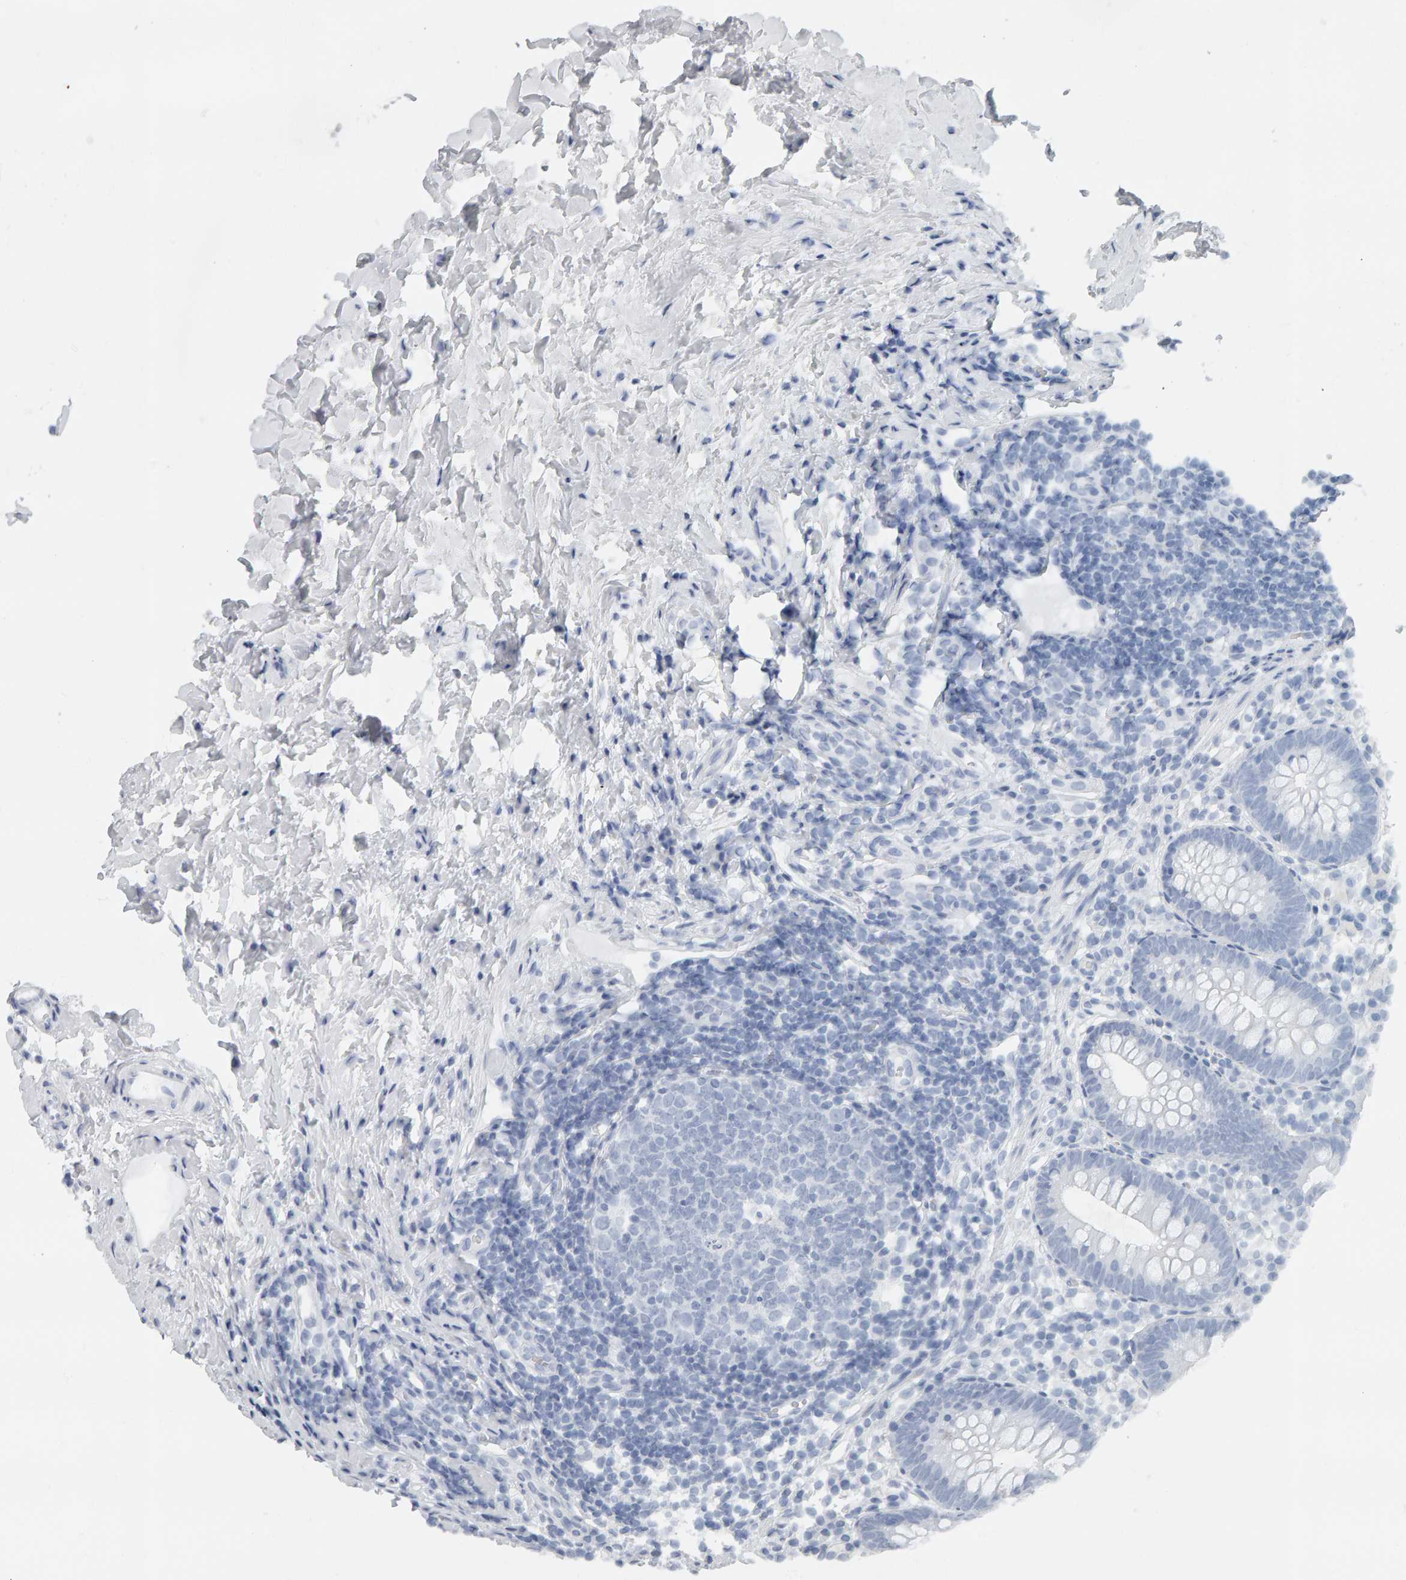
{"staining": {"intensity": "negative", "quantity": "none", "location": "none"}, "tissue": "appendix", "cell_type": "Glandular cells", "image_type": "normal", "snomed": [{"axis": "morphology", "description": "Normal tissue, NOS"}, {"axis": "topography", "description": "Appendix"}], "caption": "A high-resolution micrograph shows immunohistochemistry staining of unremarkable appendix, which displays no significant positivity in glandular cells.", "gene": "SPACA3", "patient": {"sex": "female", "age": 20}}